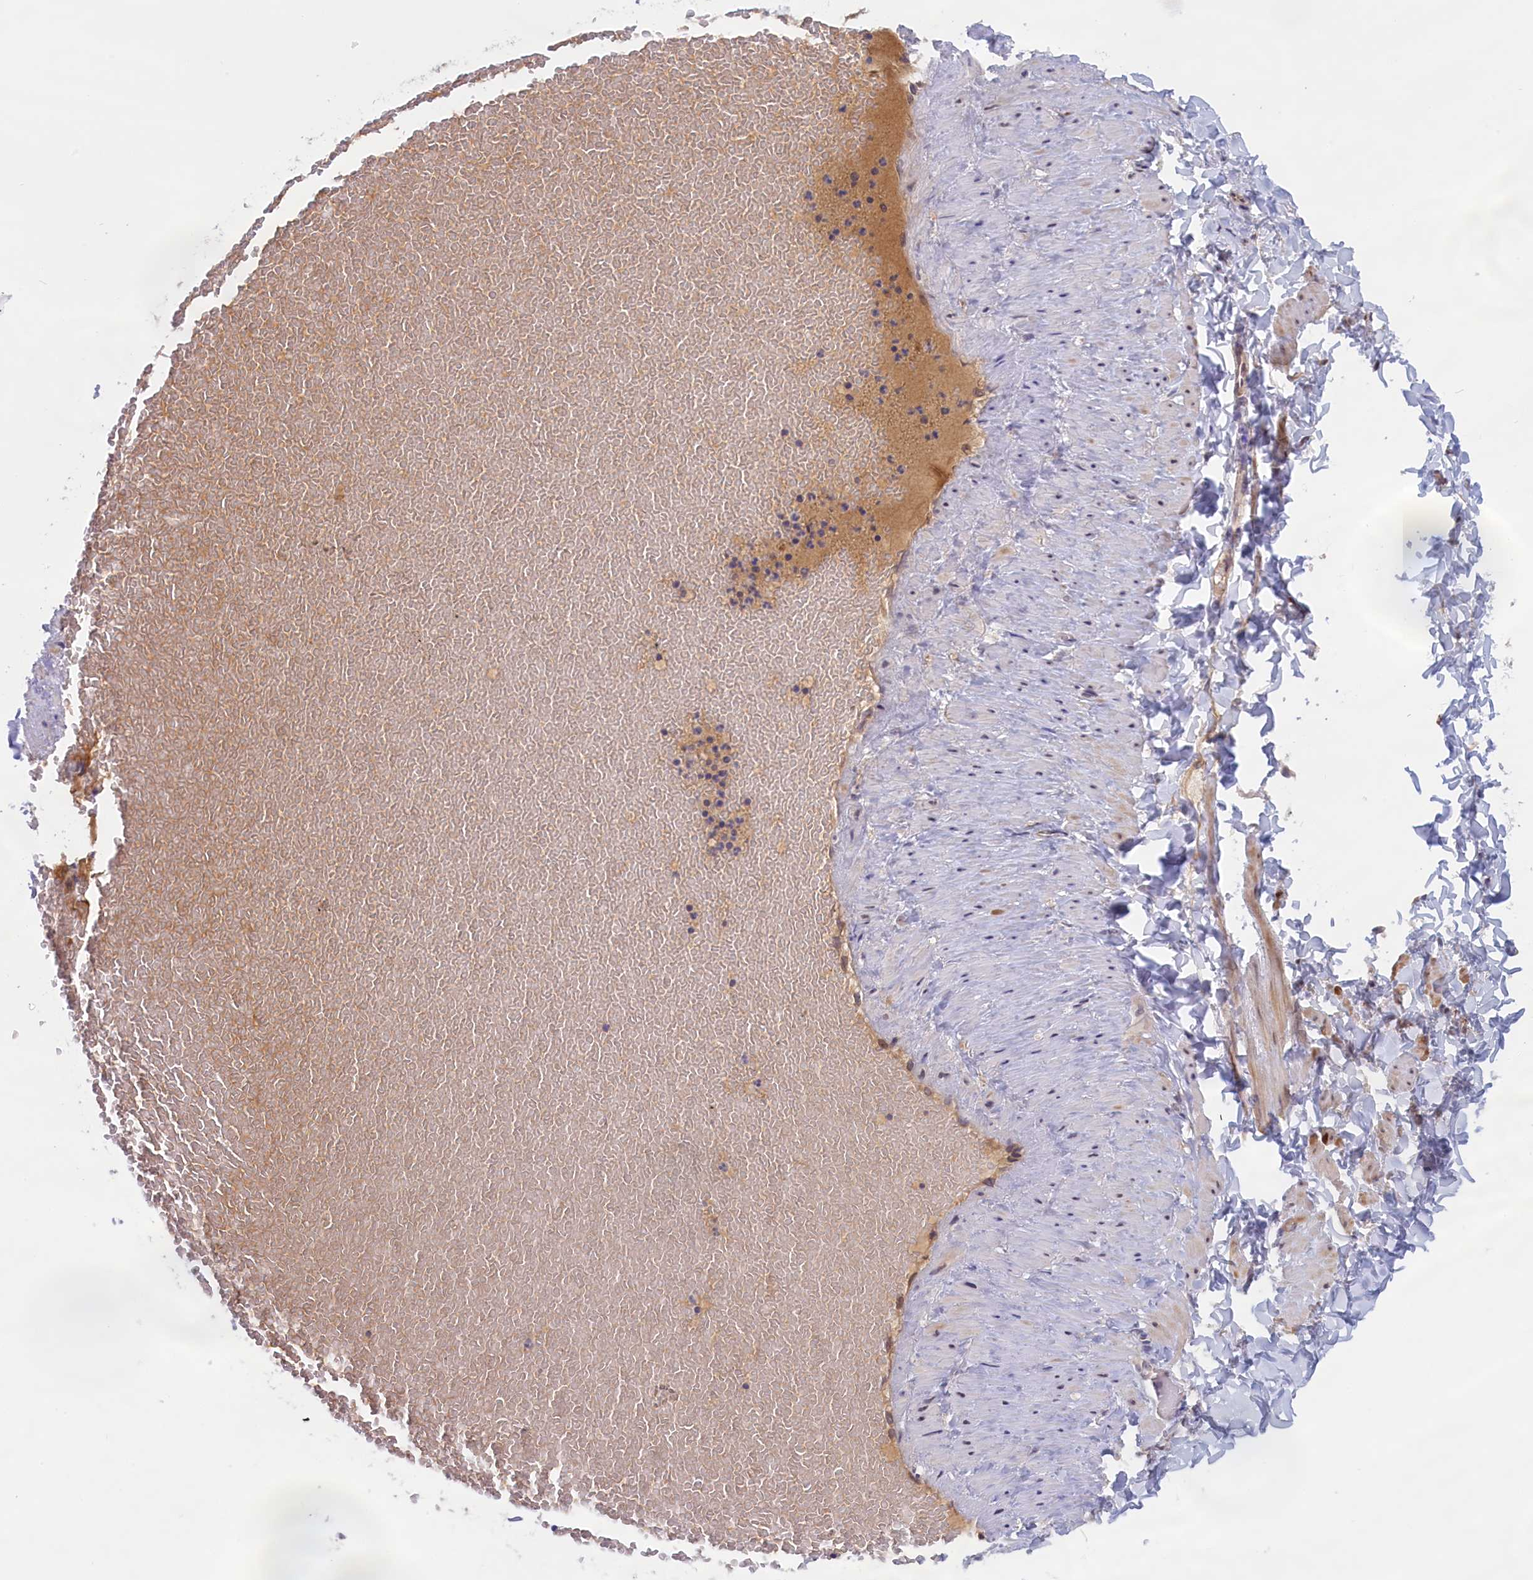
{"staining": {"intensity": "weak", "quantity": "25%-75%", "location": "cytoplasmic/membranous"}, "tissue": "adipose tissue", "cell_type": "Adipocytes", "image_type": "normal", "snomed": [{"axis": "morphology", "description": "Normal tissue, NOS"}, {"axis": "topography", "description": "Adipose tissue"}, {"axis": "topography", "description": "Vascular tissue"}, {"axis": "topography", "description": "Peripheral nerve tissue"}], "caption": "Normal adipose tissue shows weak cytoplasmic/membranous staining in approximately 25%-75% of adipocytes (IHC, brightfield microscopy, high magnification)..", "gene": "IGFALS", "patient": {"sex": "male", "age": 25}}